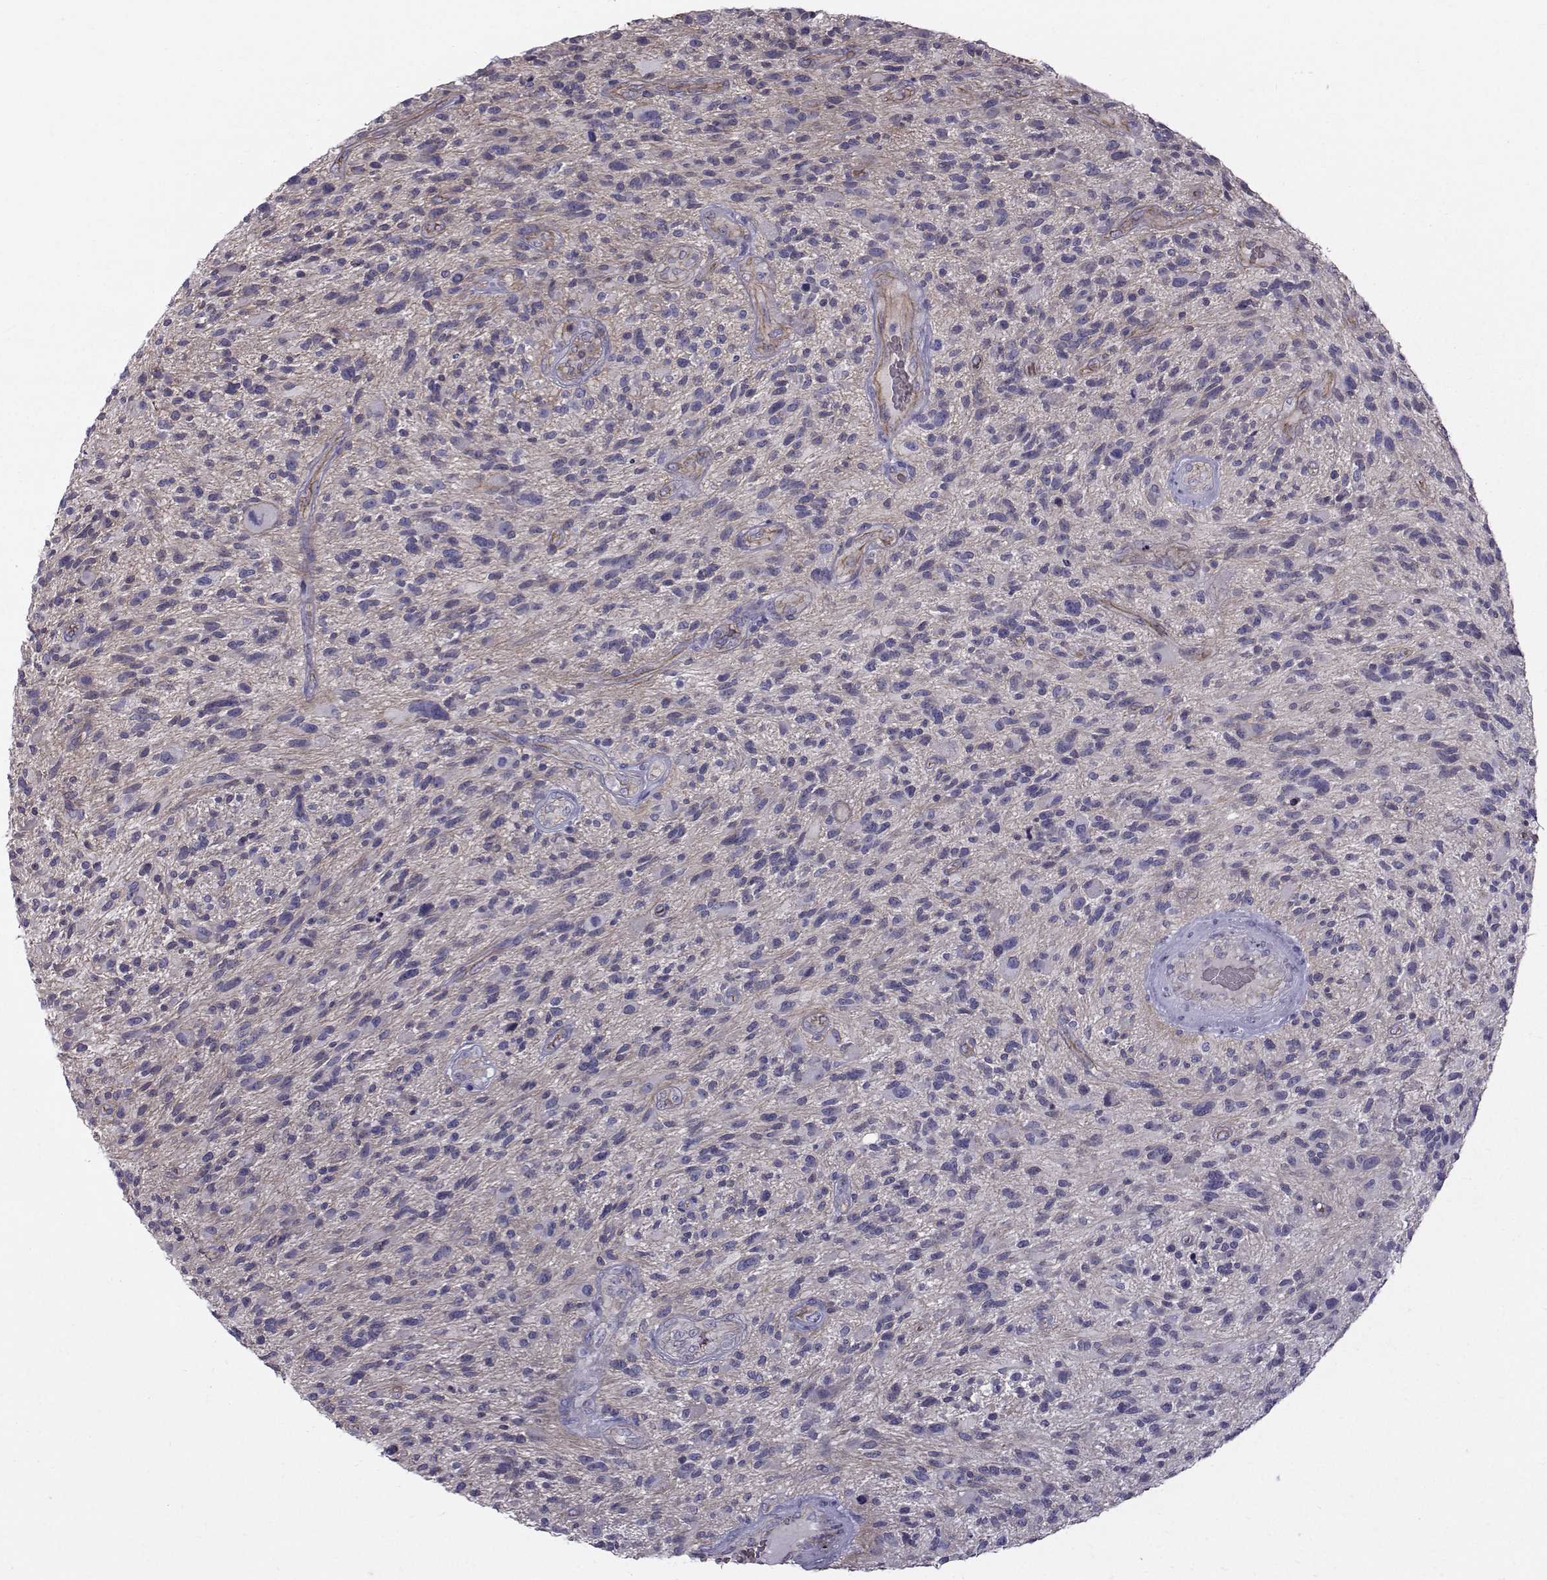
{"staining": {"intensity": "negative", "quantity": "none", "location": "none"}, "tissue": "glioma", "cell_type": "Tumor cells", "image_type": "cancer", "snomed": [{"axis": "morphology", "description": "Glioma, malignant, High grade"}, {"axis": "topography", "description": "Brain"}], "caption": "Tumor cells show no significant protein staining in malignant glioma (high-grade). (Stains: DAB (3,3'-diaminobenzidine) immunohistochemistry (IHC) with hematoxylin counter stain, Microscopy: brightfield microscopy at high magnification).", "gene": "QPCT", "patient": {"sex": "male", "age": 47}}